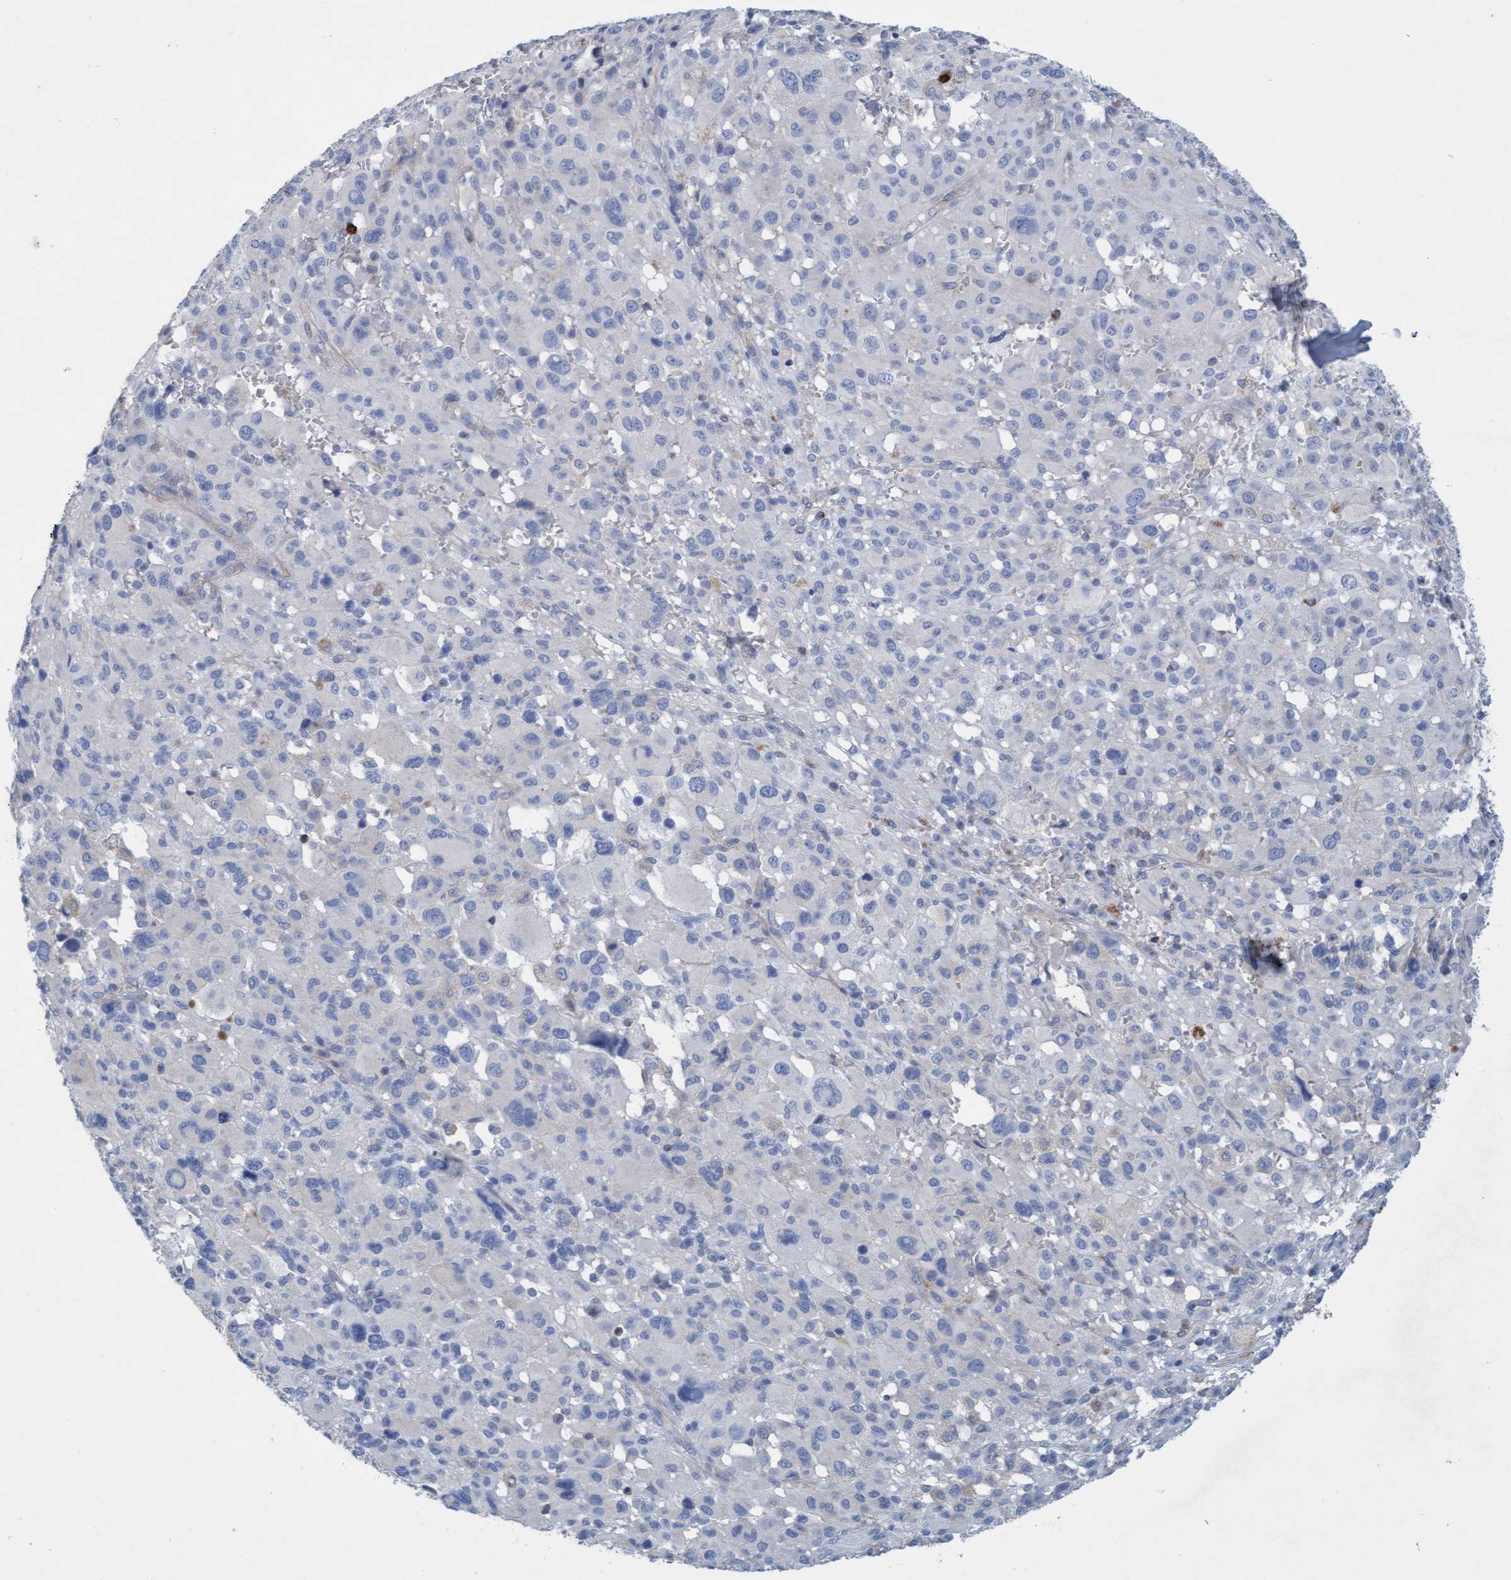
{"staining": {"intensity": "negative", "quantity": "none", "location": "none"}, "tissue": "melanoma", "cell_type": "Tumor cells", "image_type": "cancer", "snomed": [{"axis": "morphology", "description": "Malignant melanoma, Metastatic site"}, {"axis": "topography", "description": "Skin"}], "caption": "Human malignant melanoma (metastatic site) stained for a protein using IHC exhibits no positivity in tumor cells.", "gene": "SIGIRR", "patient": {"sex": "female", "age": 74}}